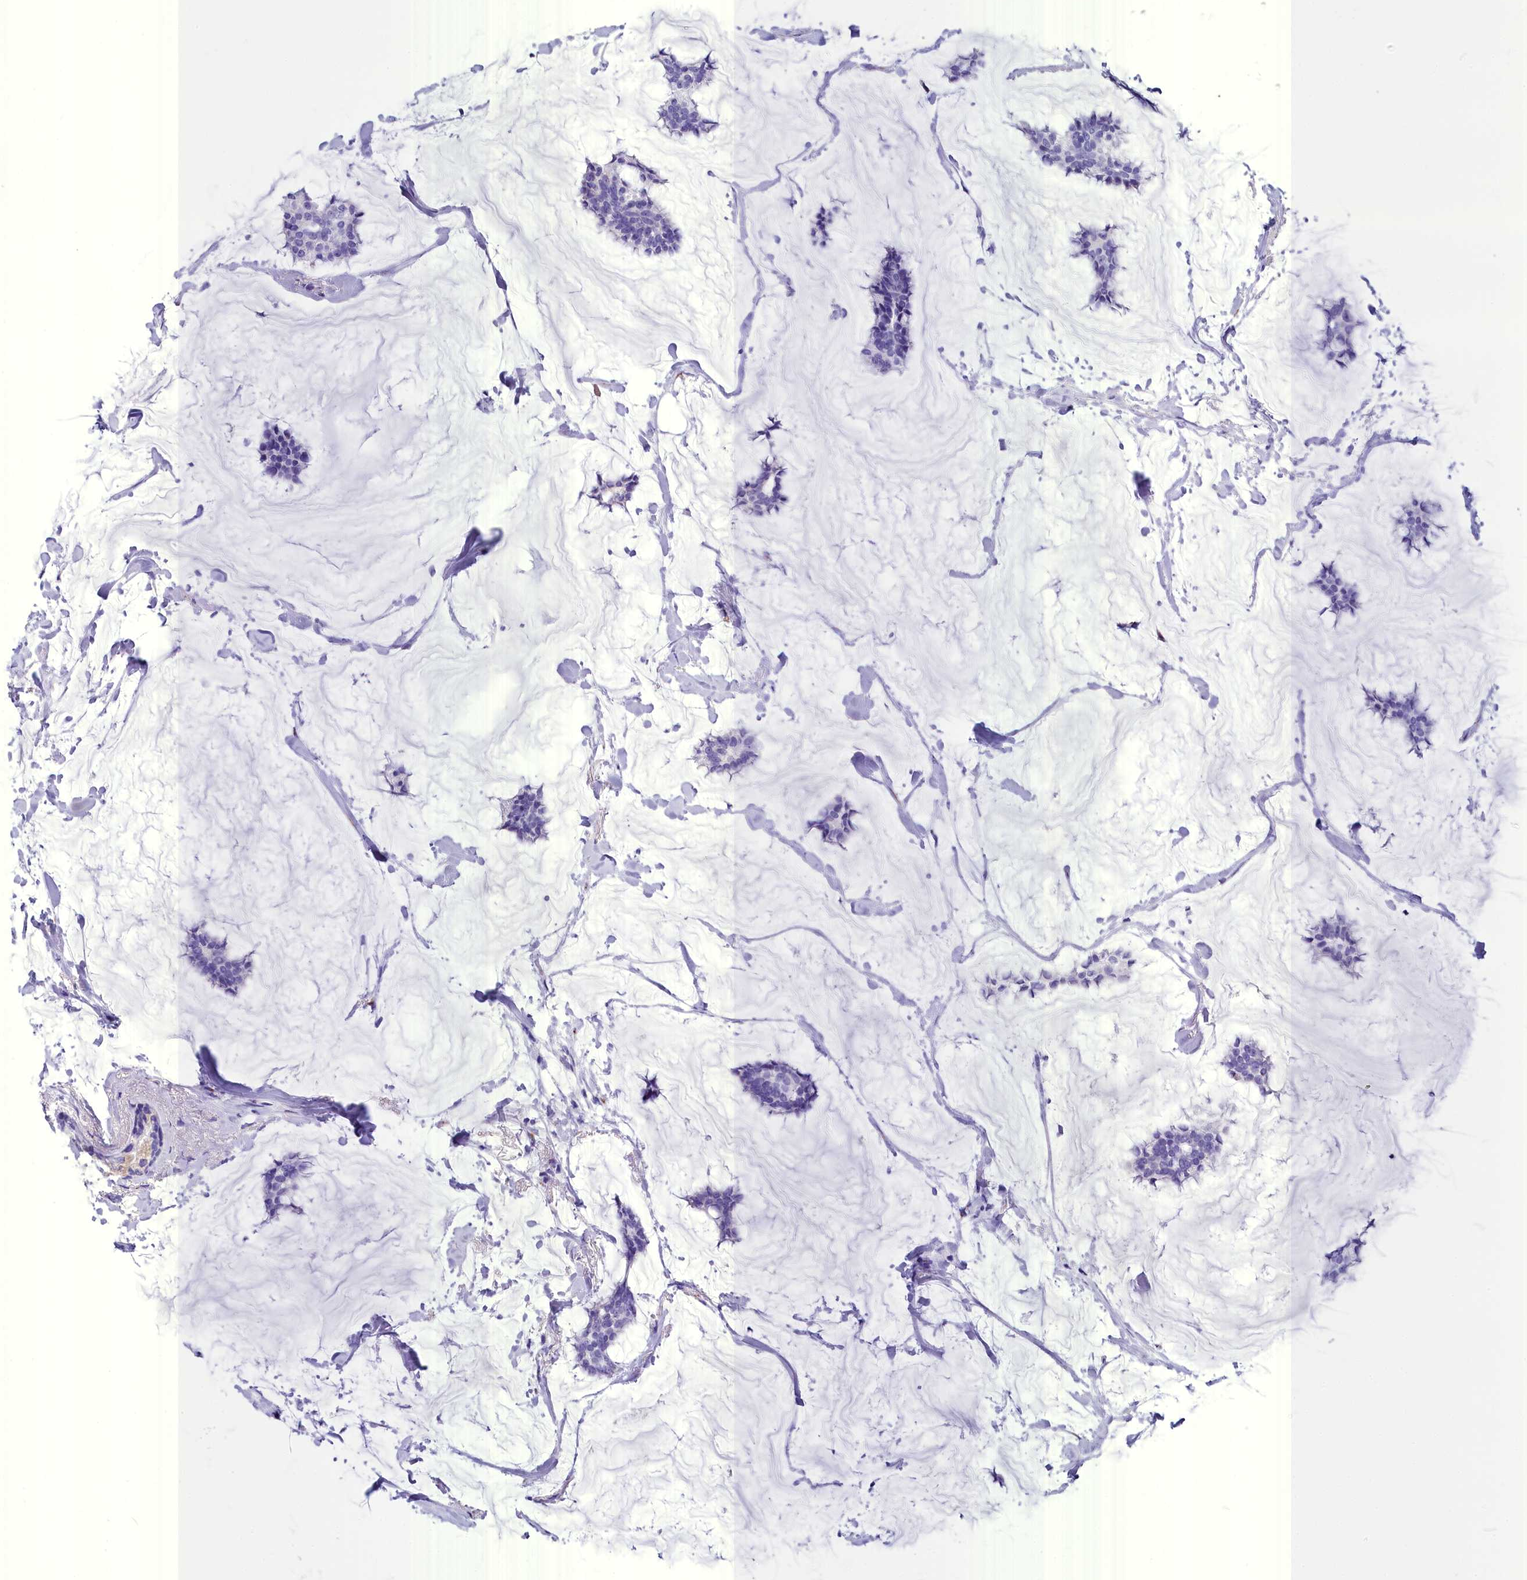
{"staining": {"intensity": "negative", "quantity": "none", "location": "none"}, "tissue": "breast cancer", "cell_type": "Tumor cells", "image_type": "cancer", "snomed": [{"axis": "morphology", "description": "Duct carcinoma"}, {"axis": "topography", "description": "Breast"}], "caption": "An IHC photomicrograph of intraductal carcinoma (breast) is shown. There is no staining in tumor cells of intraductal carcinoma (breast).", "gene": "AP3B2", "patient": {"sex": "female", "age": 93}}